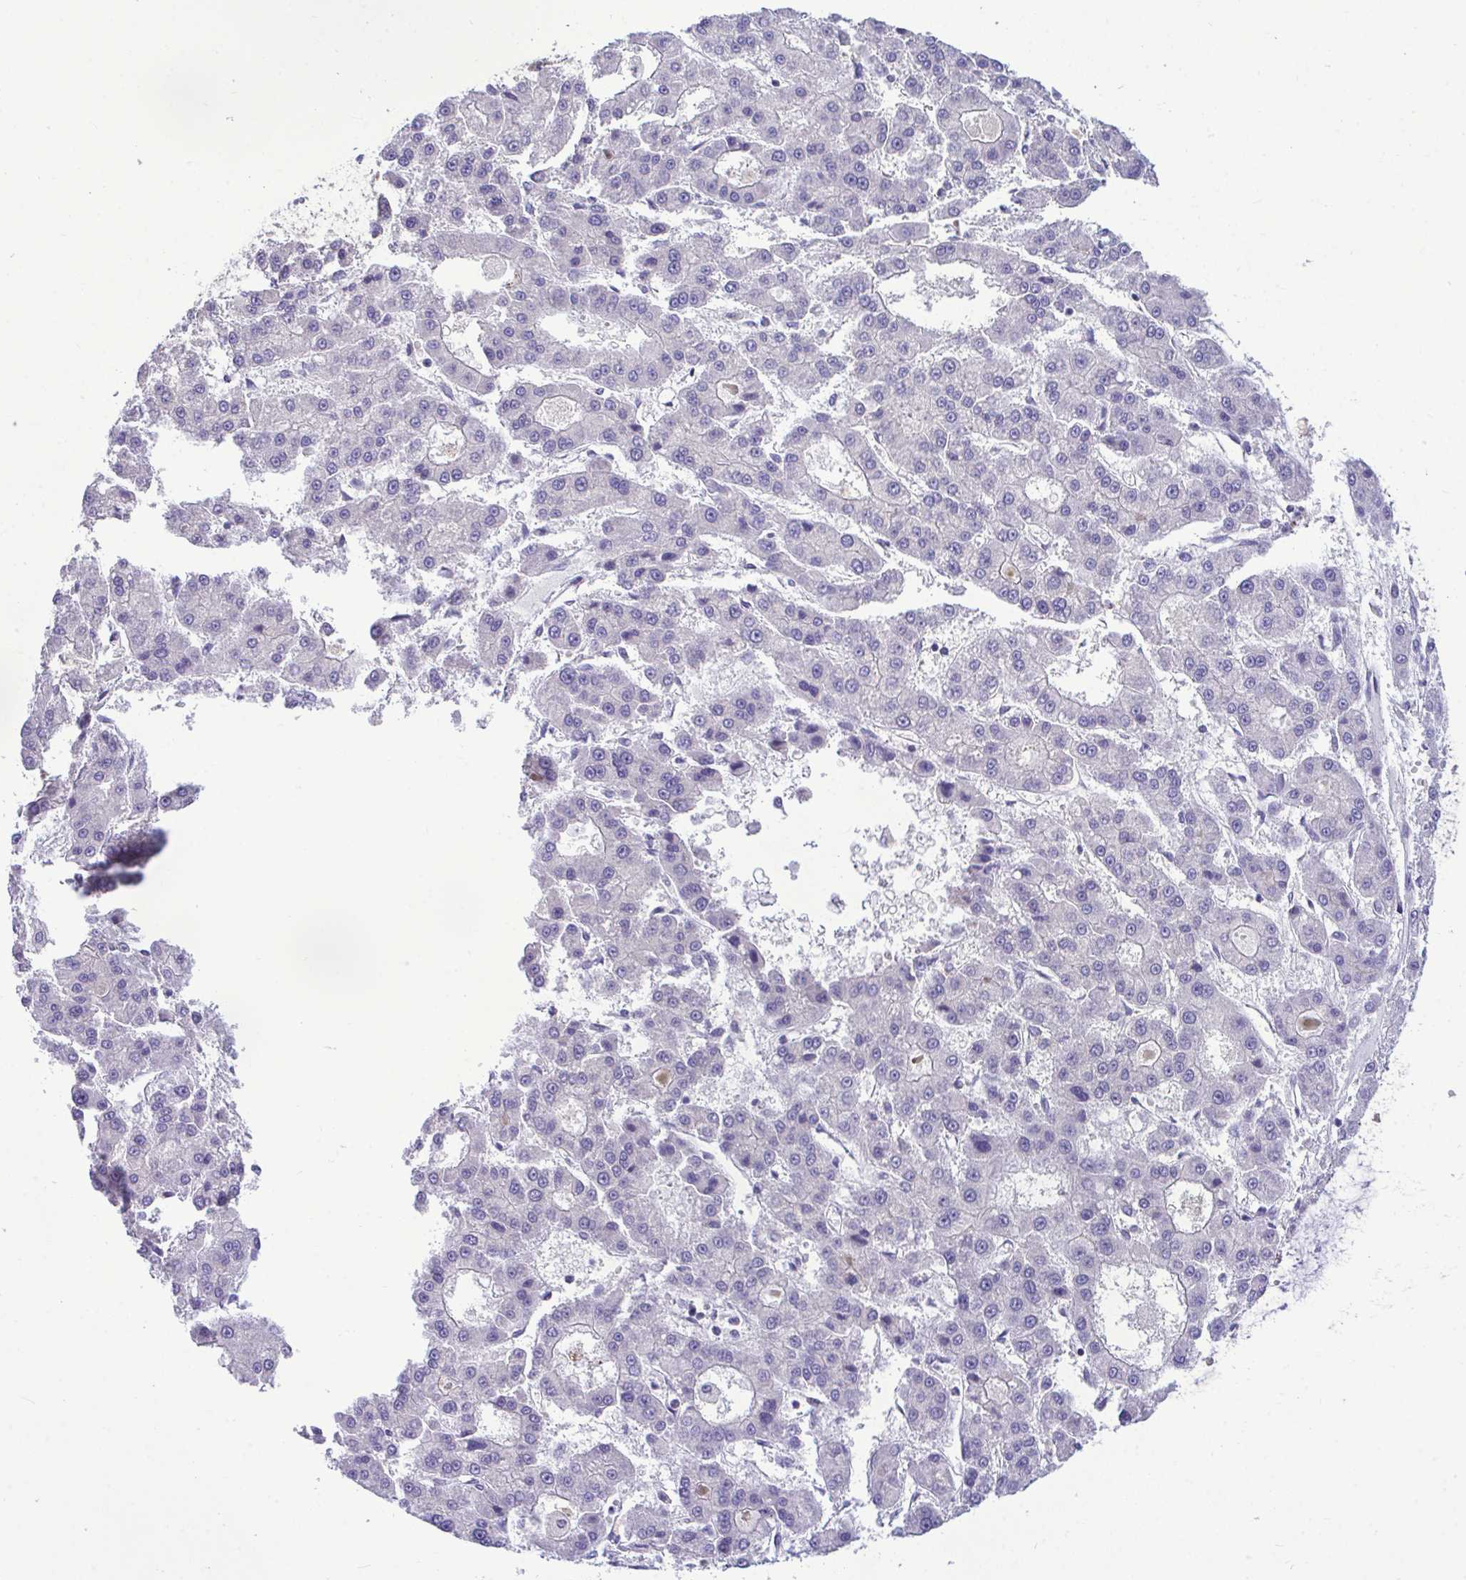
{"staining": {"intensity": "negative", "quantity": "none", "location": "none"}, "tissue": "liver cancer", "cell_type": "Tumor cells", "image_type": "cancer", "snomed": [{"axis": "morphology", "description": "Carcinoma, Hepatocellular, NOS"}, {"axis": "topography", "description": "Liver"}], "caption": "IHC micrograph of human liver hepatocellular carcinoma stained for a protein (brown), which shows no staining in tumor cells.", "gene": "PIGK", "patient": {"sex": "male", "age": 70}}